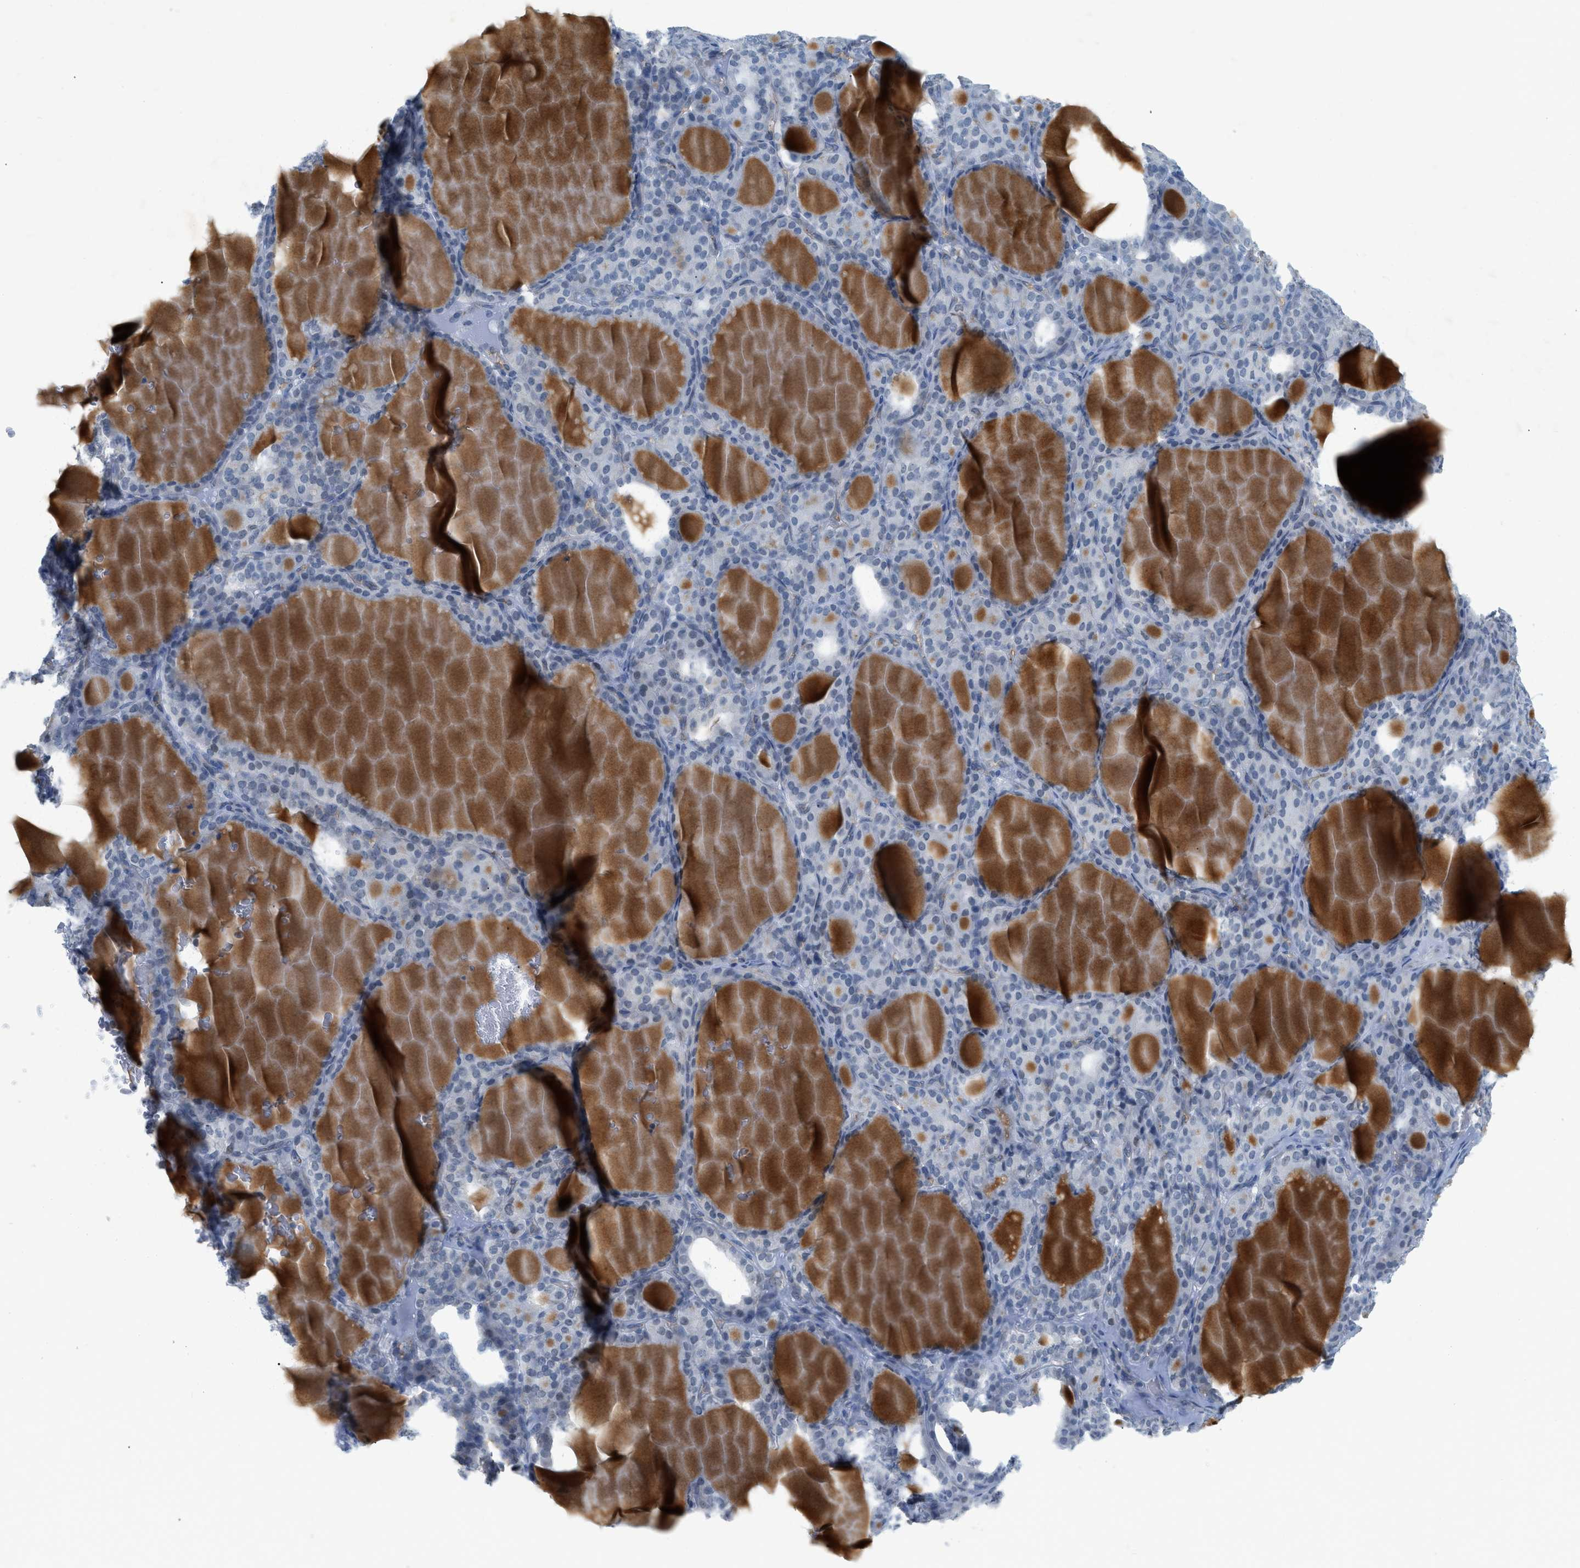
{"staining": {"intensity": "negative", "quantity": "none", "location": "none"}, "tissue": "thyroid gland", "cell_type": "Glandular cells", "image_type": "normal", "snomed": [{"axis": "morphology", "description": "Normal tissue, NOS"}, {"axis": "topography", "description": "Thyroid gland"}], "caption": "Immunohistochemistry (IHC) of unremarkable human thyroid gland demonstrates no staining in glandular cells.", "gene": "HLTF", "patient": {"sex": "female", "age": 28}}